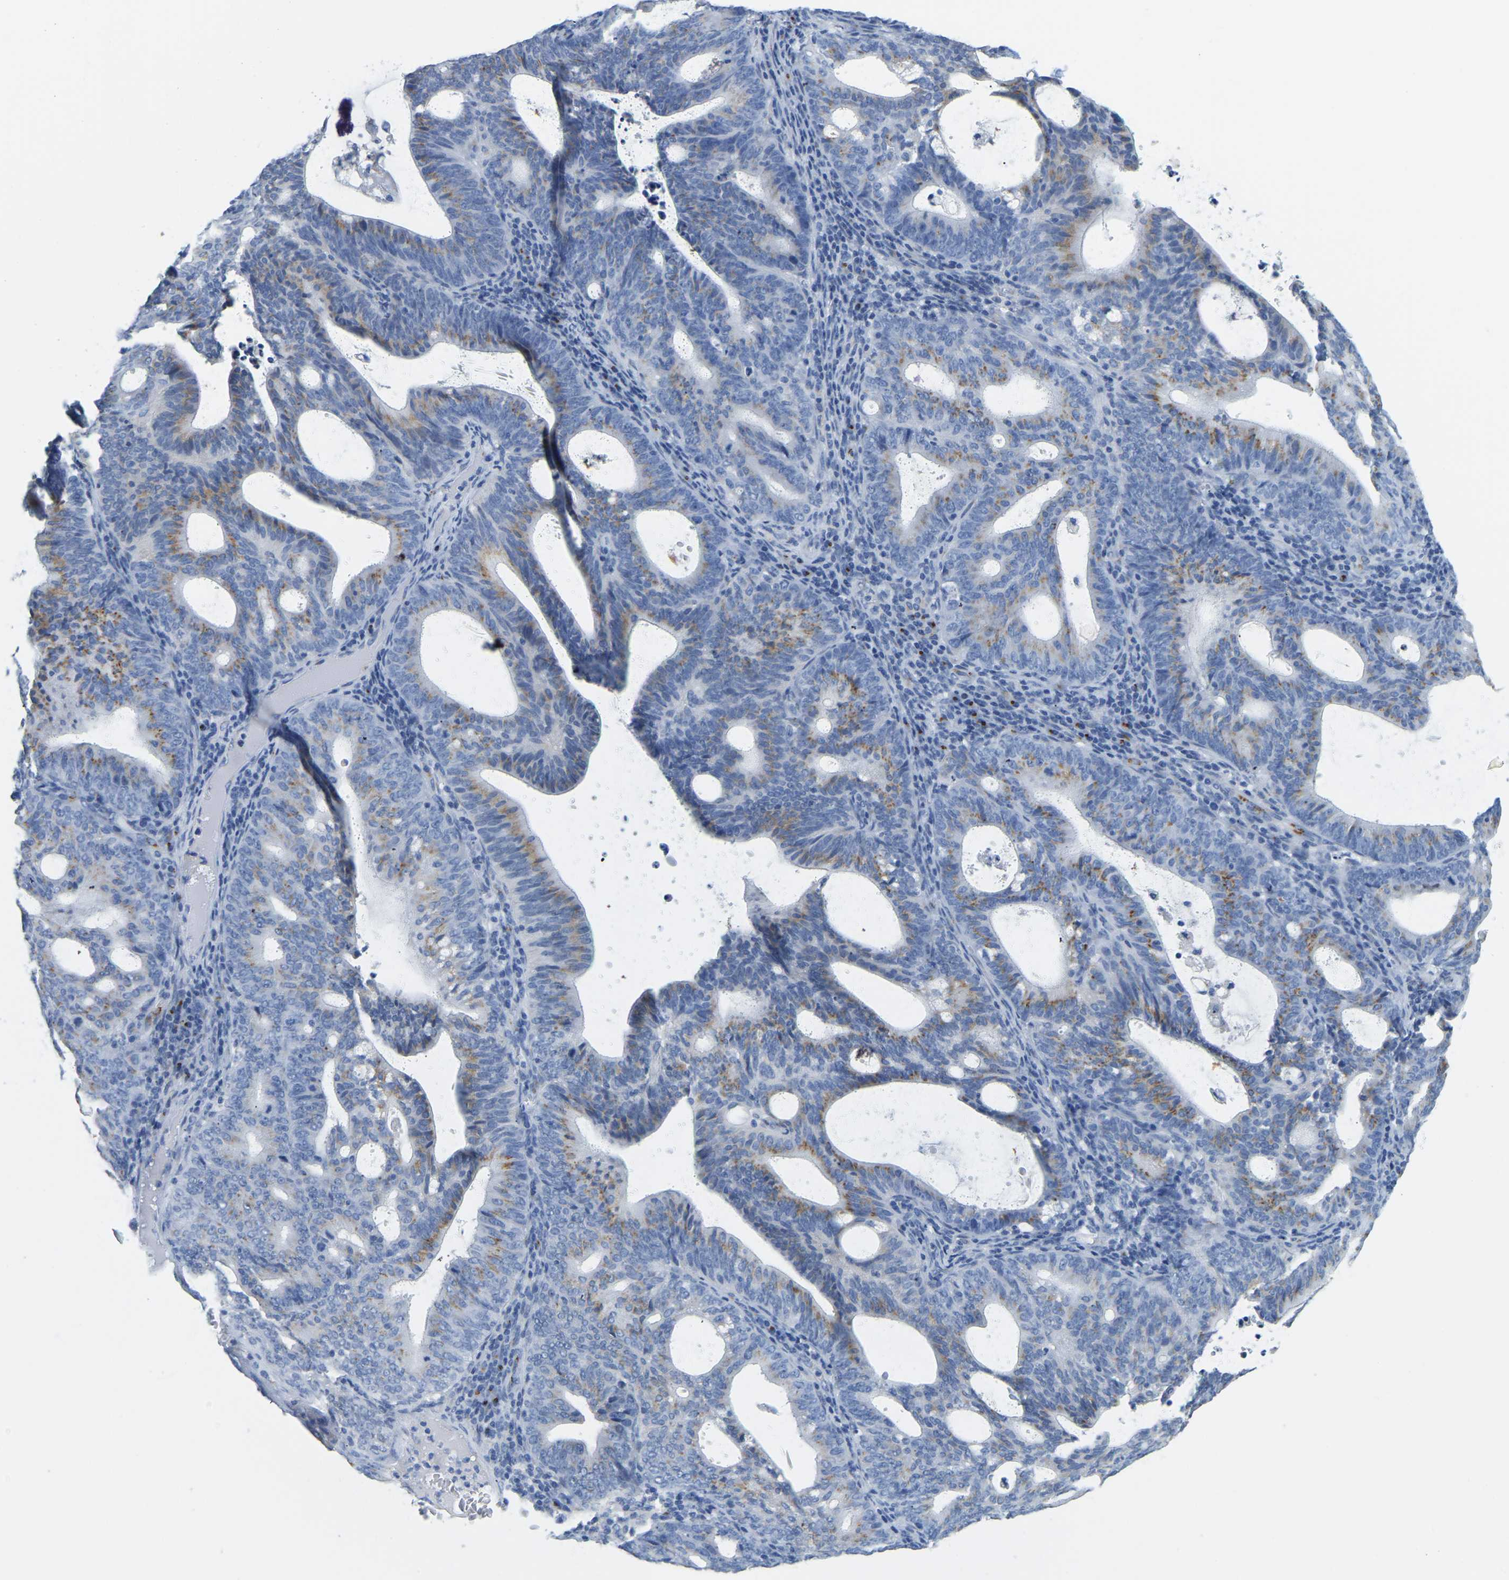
{"staining": {"intensity": "moderate", "quantity": "<25%", "location": "cytoplasmic/membranous"}, "tissue": "endometrial cancer", "cell_type": "Tumor cells", "image_type": "cancer", "snomed": [{"axis": "morphology", "description": "Adenocarcinoma, NOS"}, {"axis": "topography", "description": "Uterus"}], "caption": "The immunohistochemical stain highlights moderate cytoplasmic/membranous positivity in tumor cells of endometrial adenocarcinoma tissue. Using DAB (3,3'-diaminobenzidine) (brown) and hematoxylin (blue) stains, captured at high magnification using brightfield microscopy.", "gene": "FAM174A", "patient": {"sex": "female", "age": 83}}